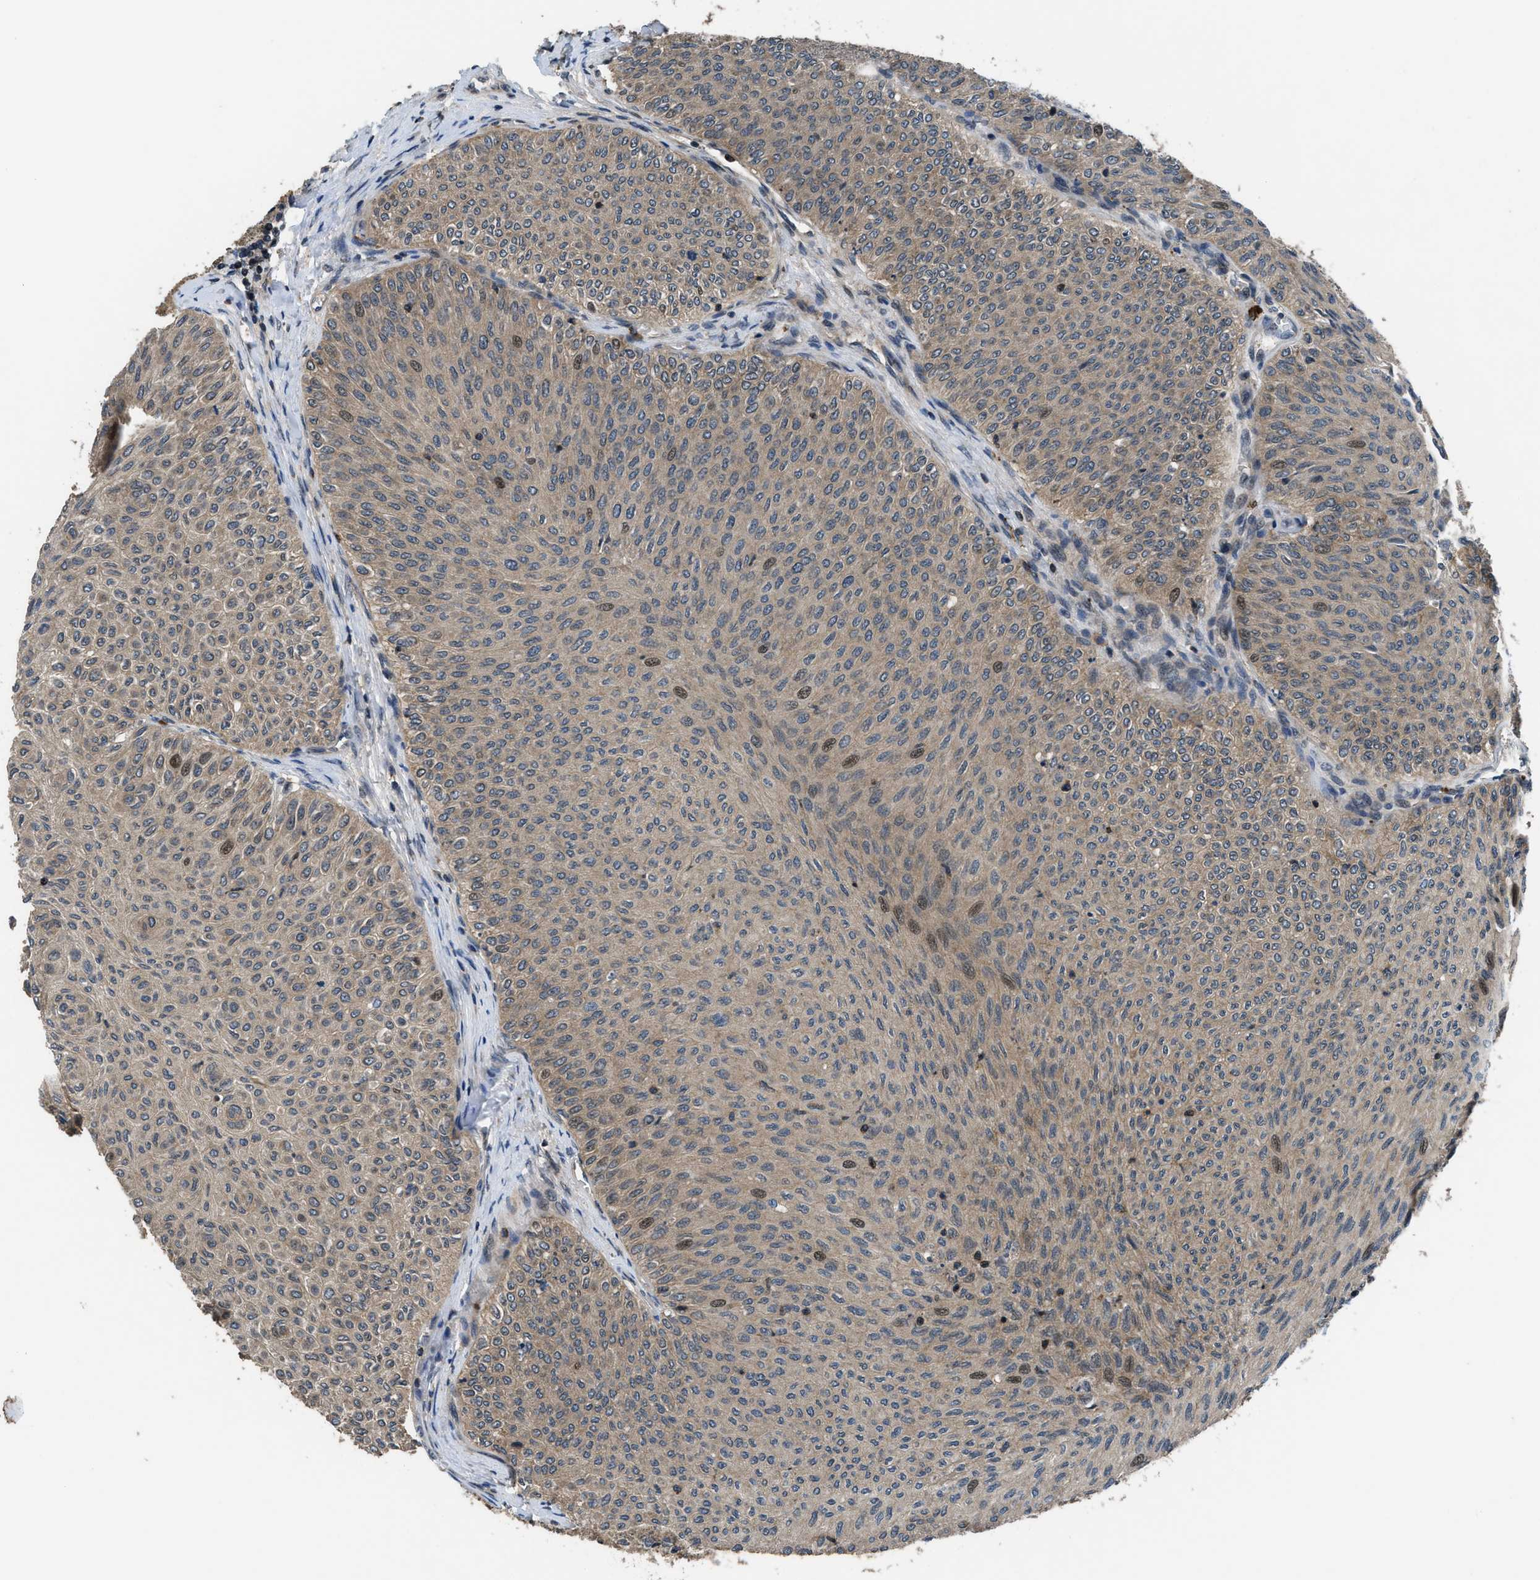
{"staining": {"intensity": "weak", "quantity": "25%-75%", "location": "cytoplasmic/membranous,nuclear"}, "tissue": "urothelial cancer", "cell_type": "Tumor cells", "image_type": "cancer", "snomed": [{"axis": "morphology", "description": "Urothelial carcinoma, Low grade"}, {"axis": "topography", "description": "Urinary bladder"}], "caption": "Tumor cells demonstrate weak cytoplasmic/membranous and nuclear staining in about 25%-75% of cells in urothelial cancer.", "gene": "CTBS", "patient": {"sex": "male", "age": 78}}